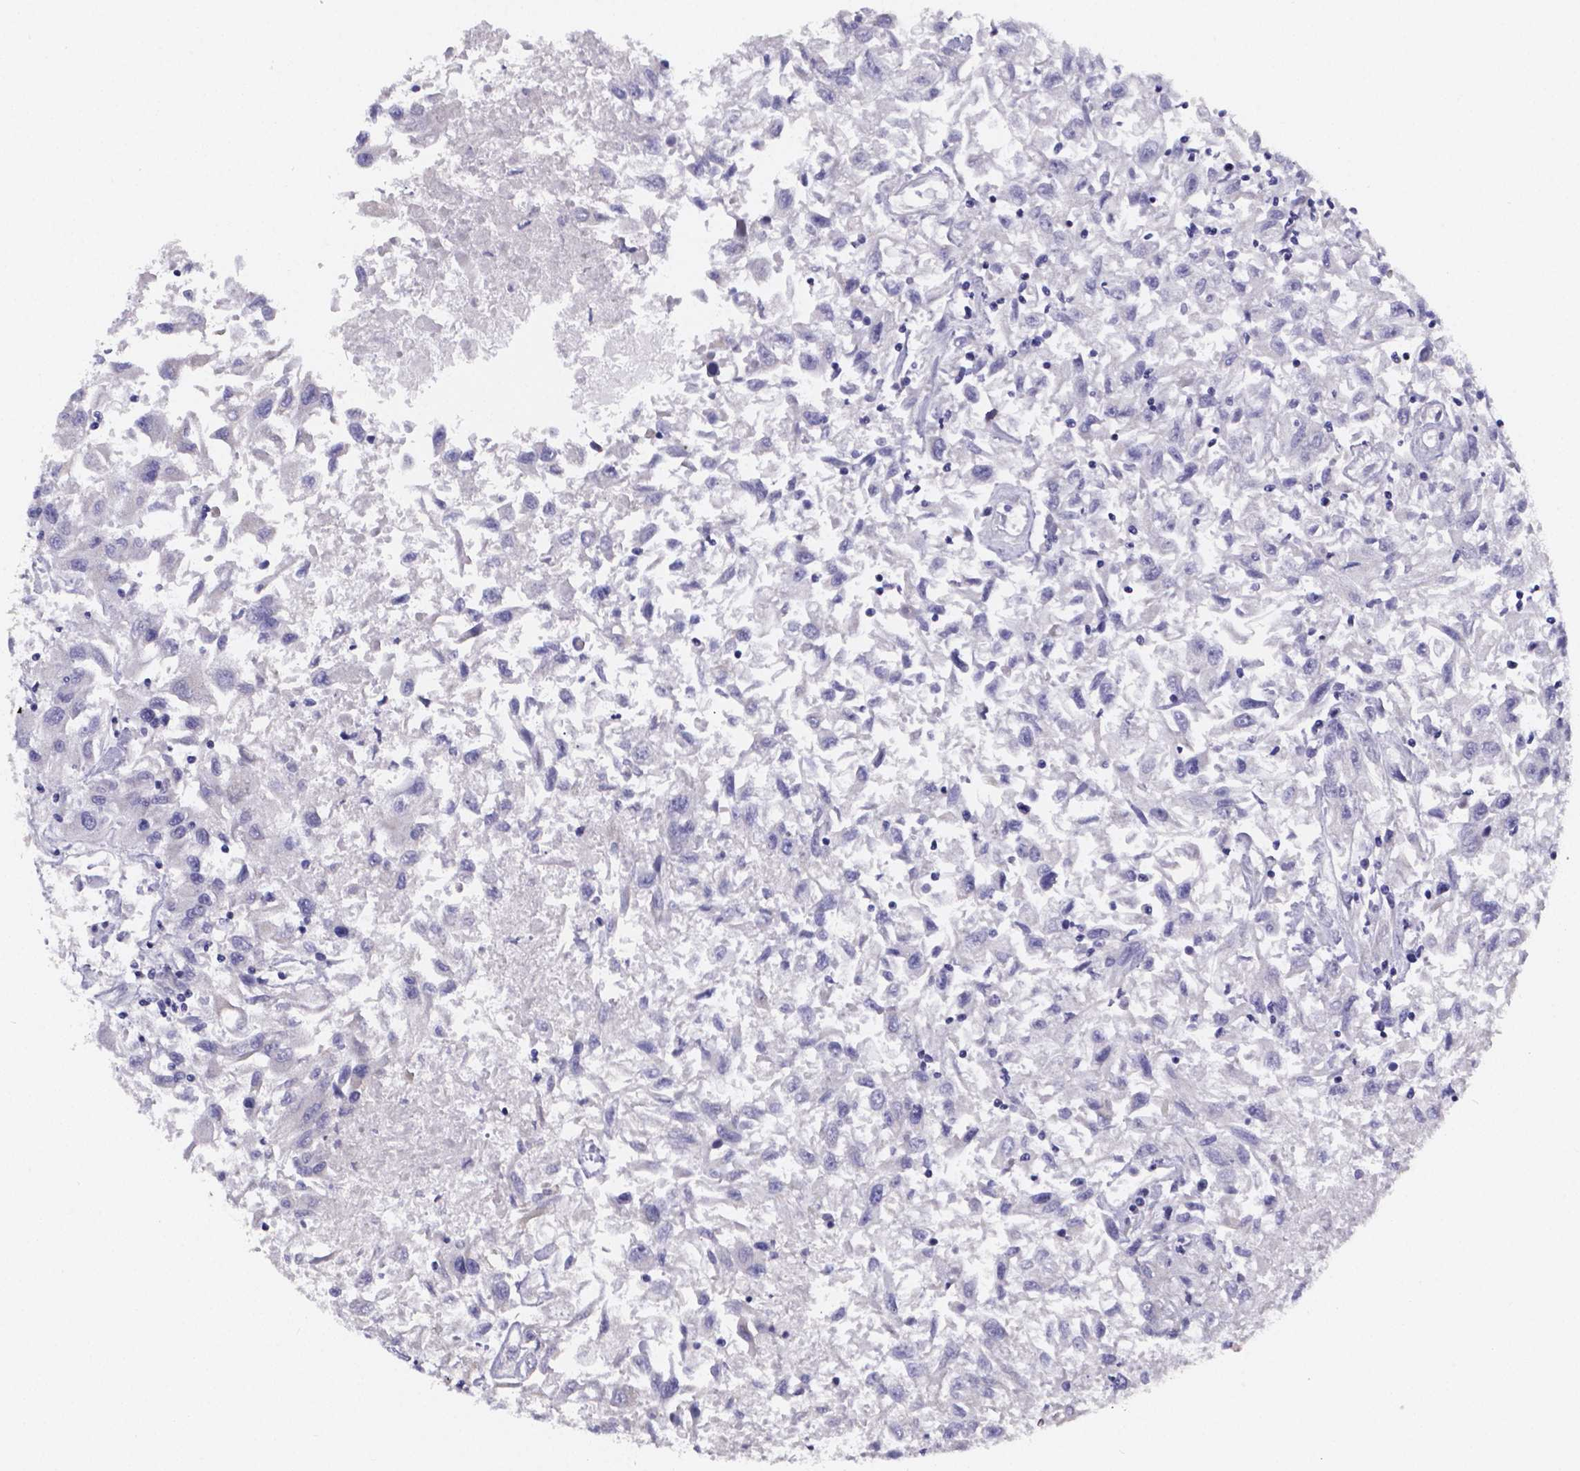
{"staining": {"intensity": "negative", "quantity": "none", "location": "none"}, "tissue": "renal cancer", "cell_type": "Tumor cells", "image_type": "cancer", "snomed": [{"axis": "morphology", "description": "Adenocarcinoma, NOS"}, {"axis": "topography", "description": "Kidney"}], "caption": "There is no significant positivity in tumor cells of renal cancer (adenocarcinoma).", "gene": "PAH", "patient": {"sex": "female", "age": 76}}